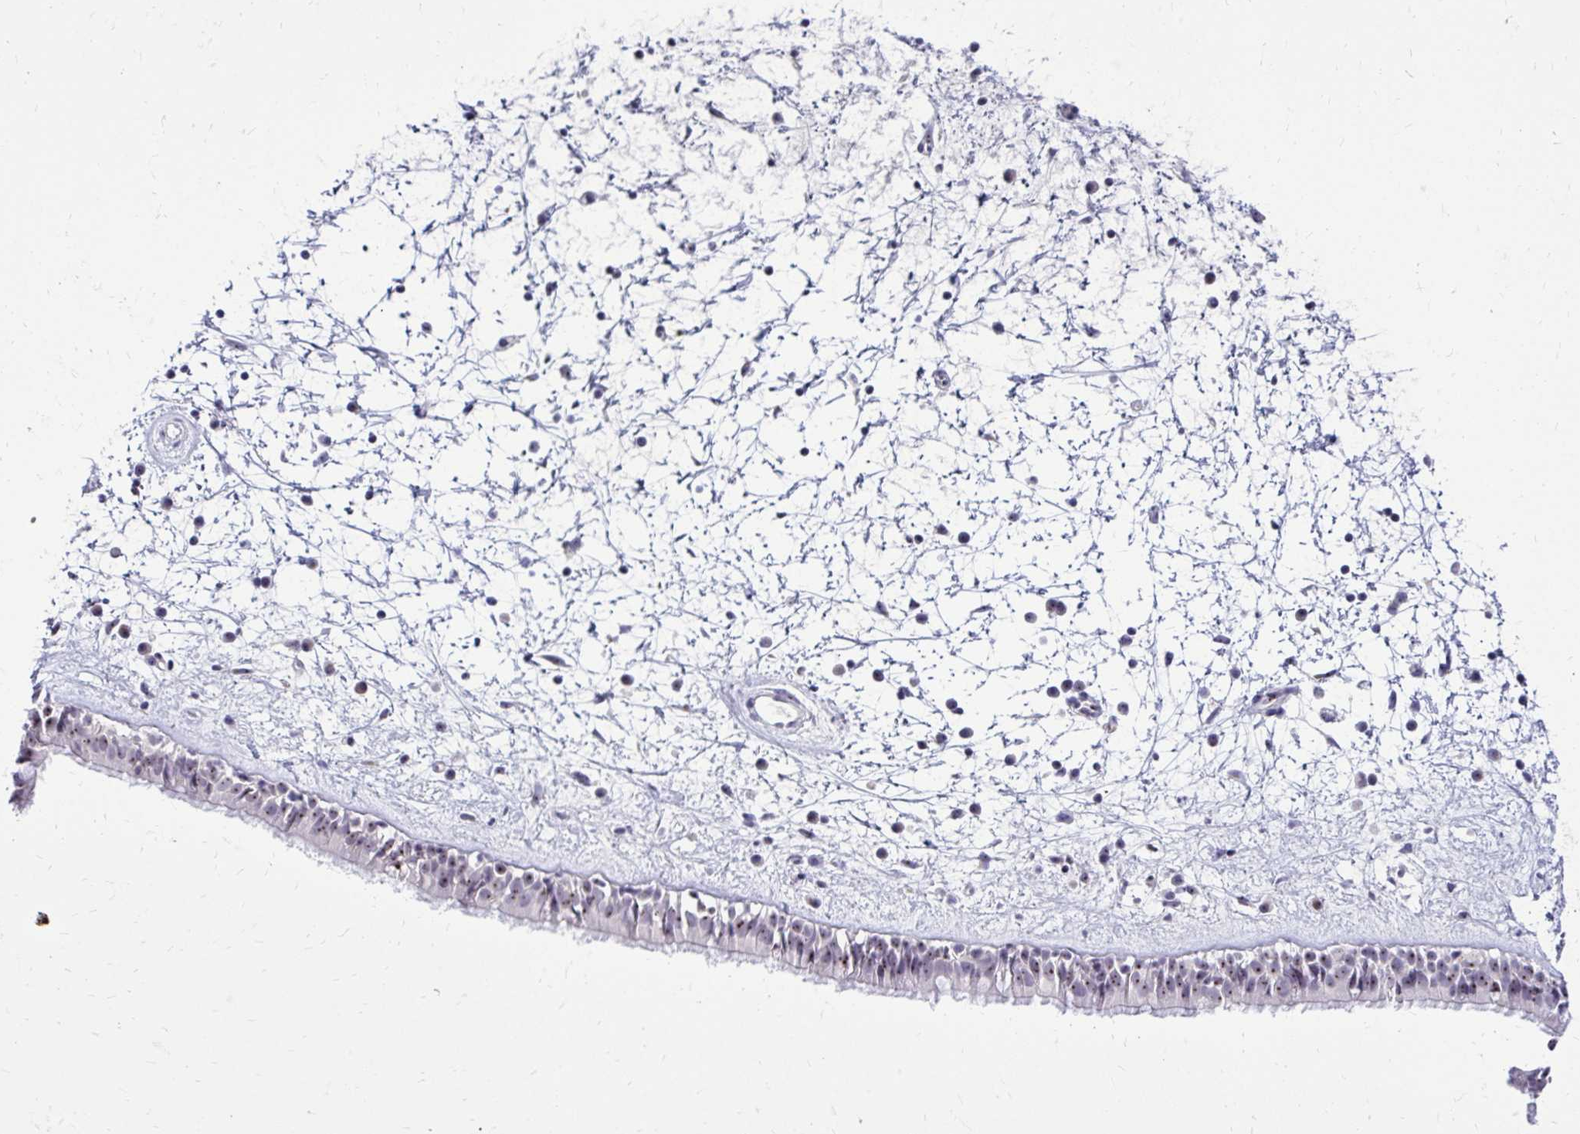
{"staining": {"intensity": "moderate", "quantity": ">75%", "location": "nuclear"}, "tissue": "nasopharynx", "cell_type": "Respiratory epithelial cells", "image_type": "normal", "snomed": [{"axis": "morphology", "description": "Normal tissue, NOS"}, {"axis": "topography", "description": "Nasopharynx"}], "caption": "Immunohistochemical staining of unremarkable human nasopharynx exhibits >75% levels of moderate nuclear protein positivity in about >75% of respiratory epithelial cells. The protein is shown in brown color, while the nuclei are stained blue.", "gene": "NIFK", "patient": {"sex": "male", "age": 24}}